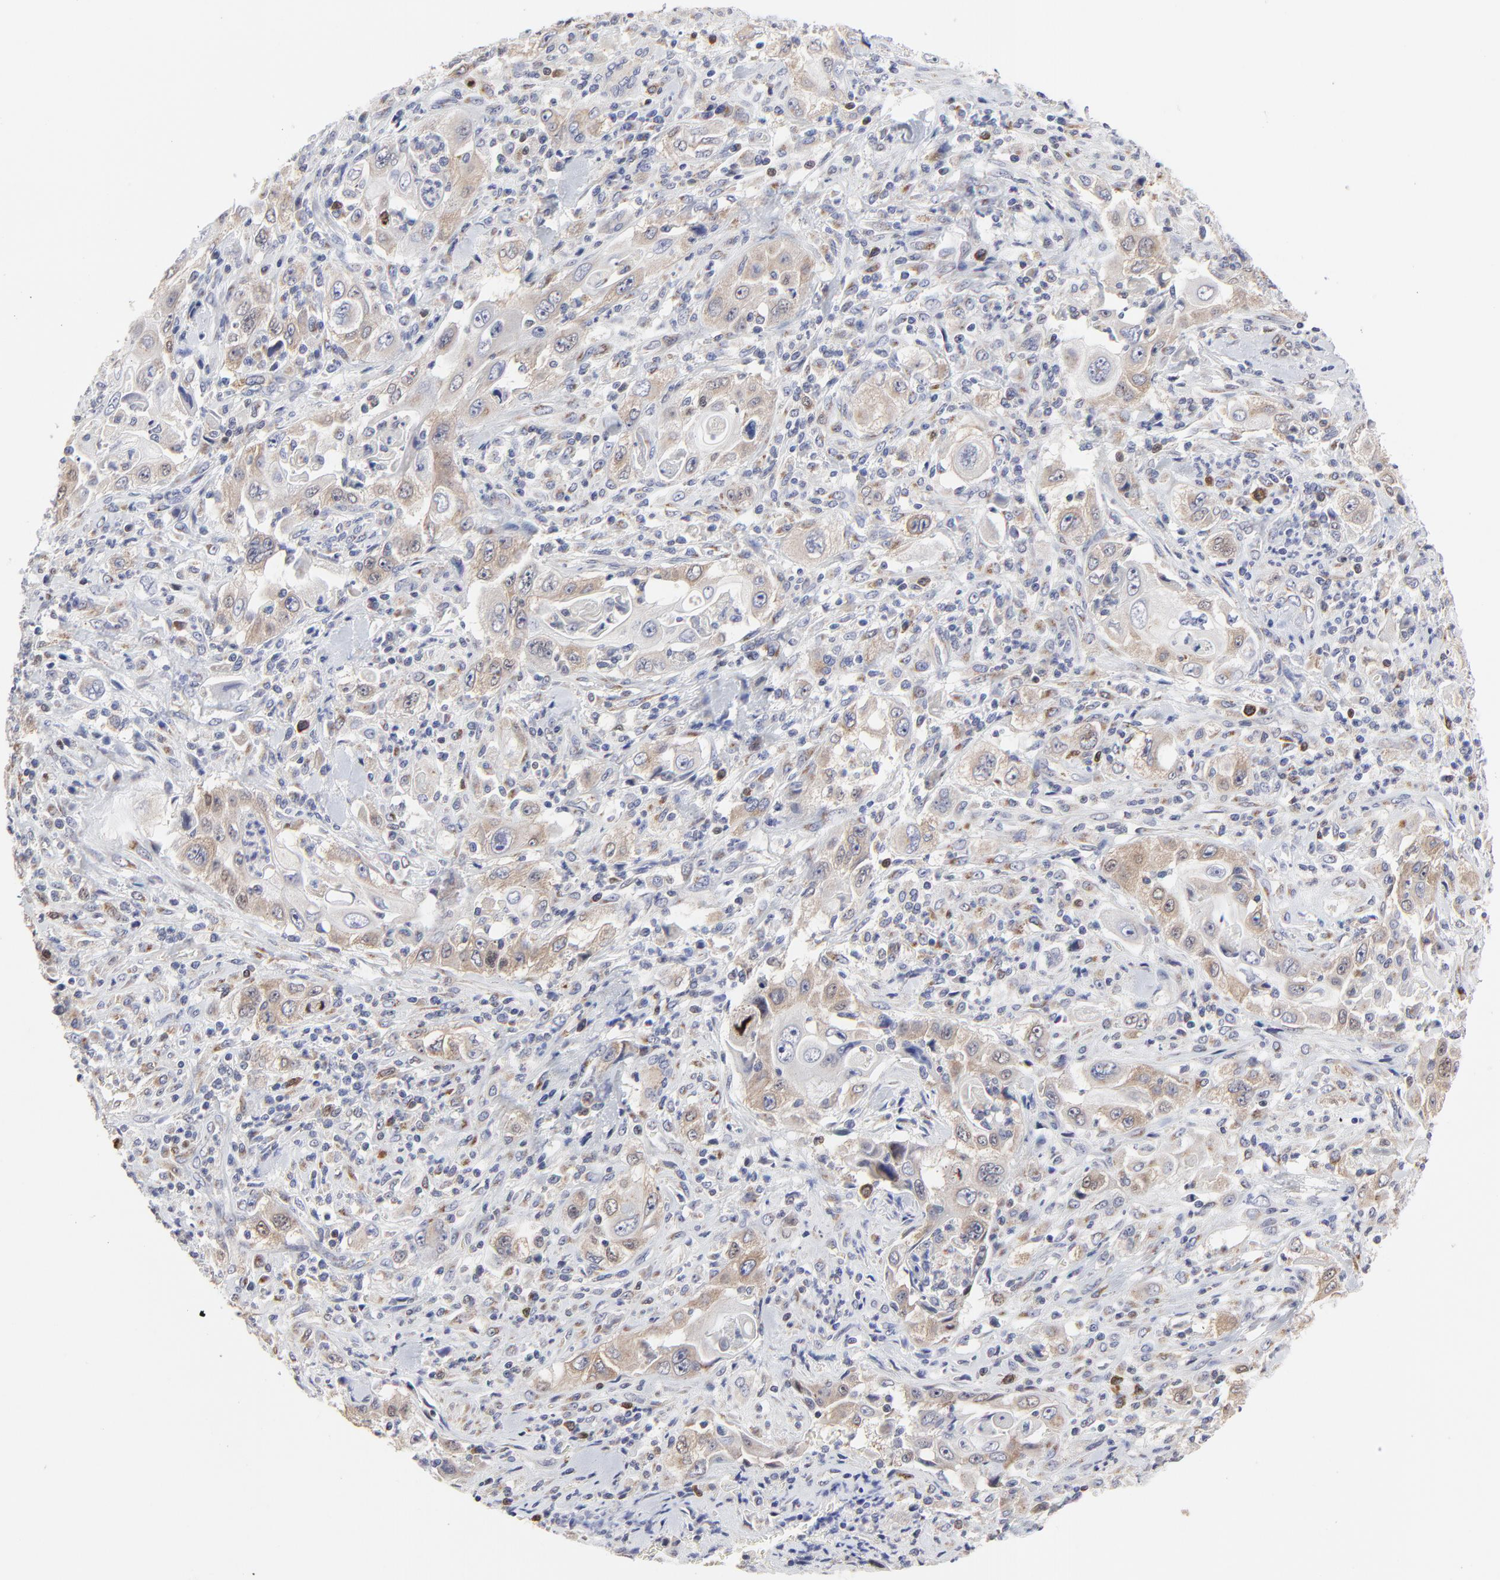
{"staining": {"intensity": "weak", "quantity": "25%-75%", "location": "cytoplasmic/membranous"}, "tissue": "pancreatic cancer", "cell_type": "Tumor cells", "image_type": "cancer", "snomed": [{"axis": "morphology", "description": "Adenocarcinoma, NOS"}, {"axis": "topography", "description": "Pancreas"}], "caption": "Immunohistochemical staining of pancreatic cancer (adenocarcinoma) shows low levels of weak cytoplasmic/membranous expression in approximately 25%-75% of tumor cells. (brown staining indicates protein expression, while blue staining denotes nuclei).", "gene": "NCAPH", "patient": {"sex": "male", "age": 70}}